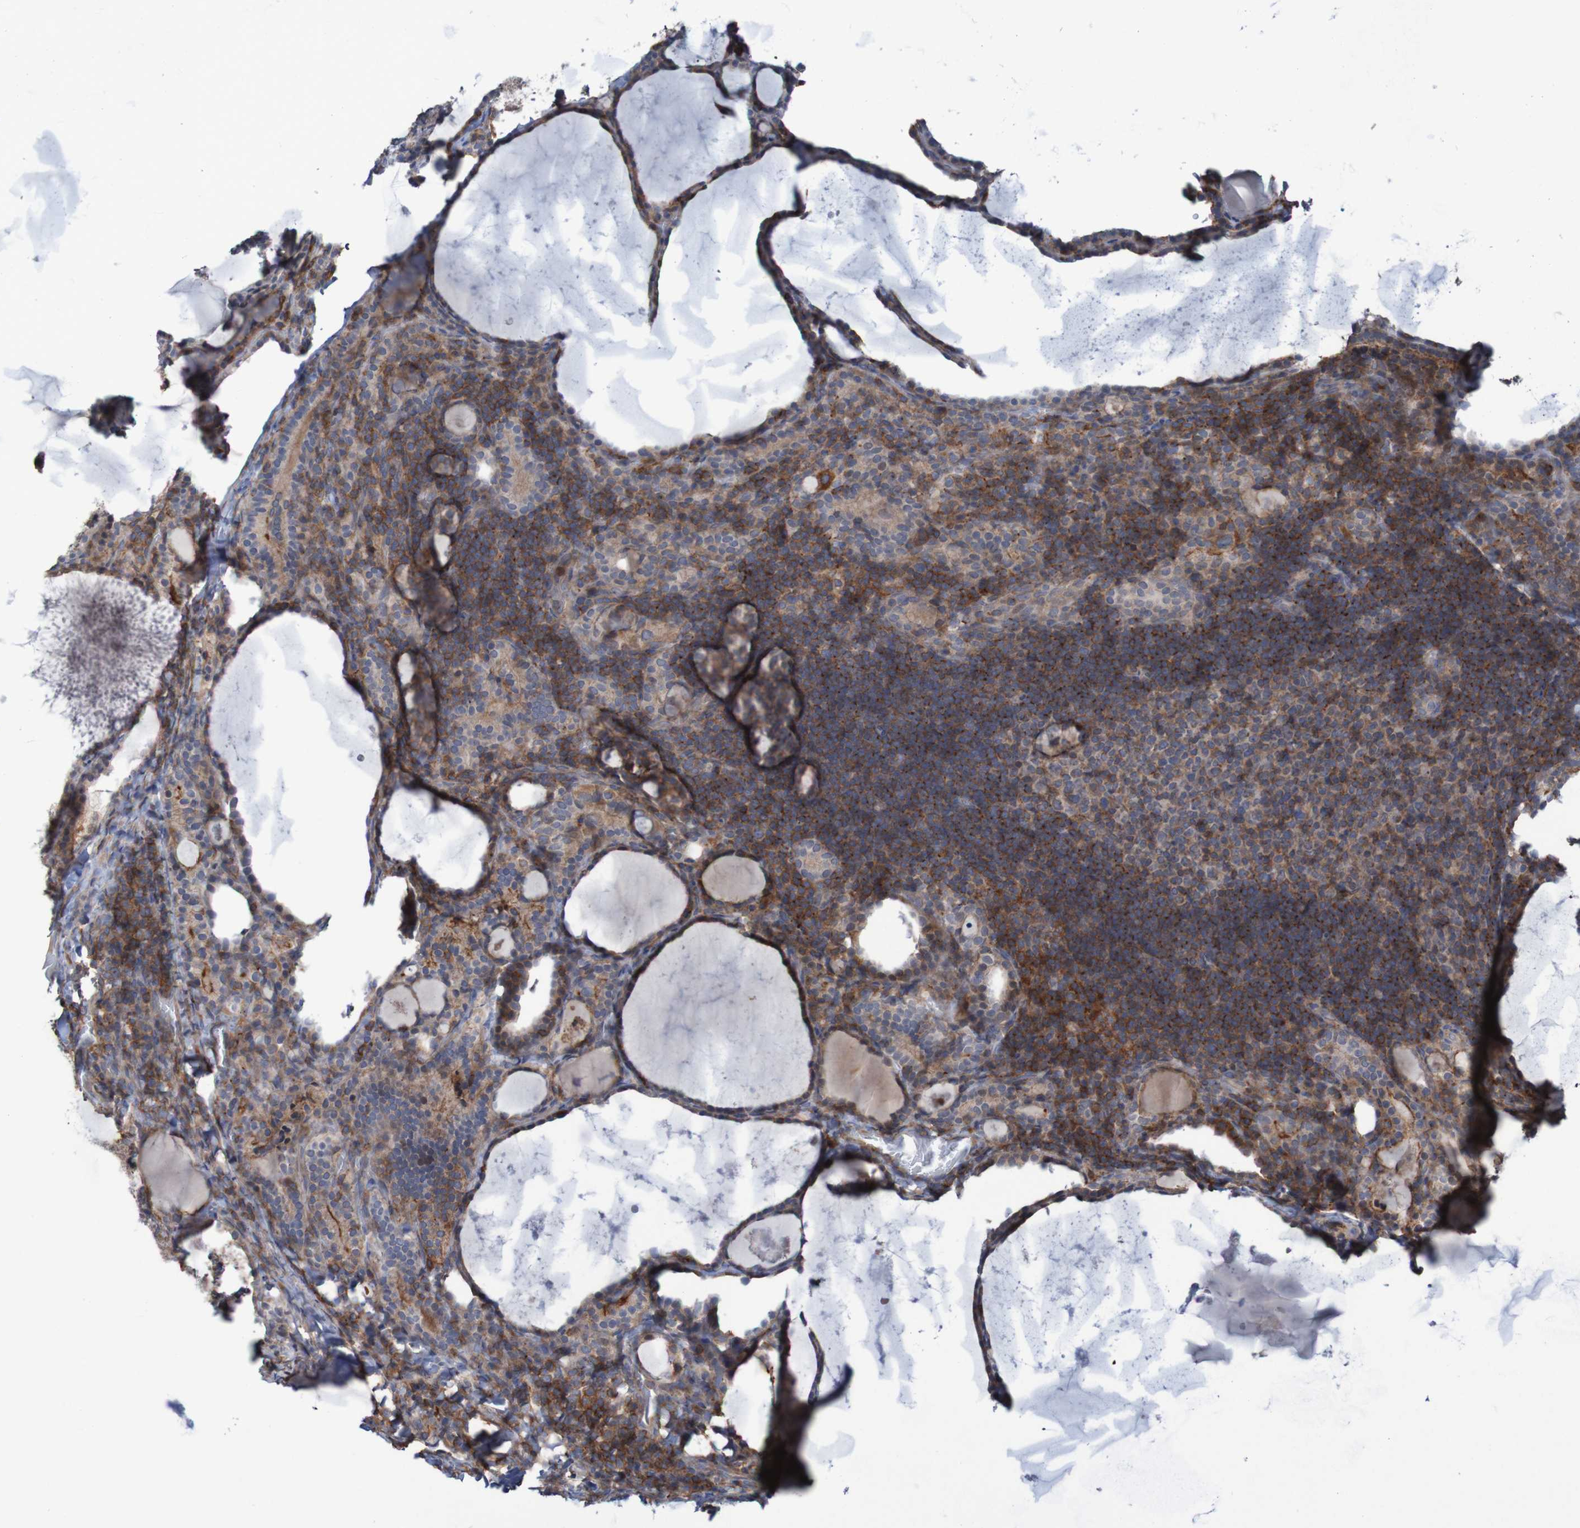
{"staining": {"intensity": "weak", "quantity": ">75%", "location": "cytoplasmic/membranous"}, "tissue": "thyroid cancer", "cell_type": "Tumor cells", "image_type": "cancer", "snomed": [{"axis": "morphology", "description": "Papillary adenocarcinoma, NOS"}, {"axis": "topography", "description": "Thyroid gland"}], "caption": "Tumor cells display low levels of weak cytoplasmic/membranous staining in about >75% of cells in thyroid papillary adenocarcinoma.", "gene": "PDGFB", "patient": {"sex": "female", "age": 42}}